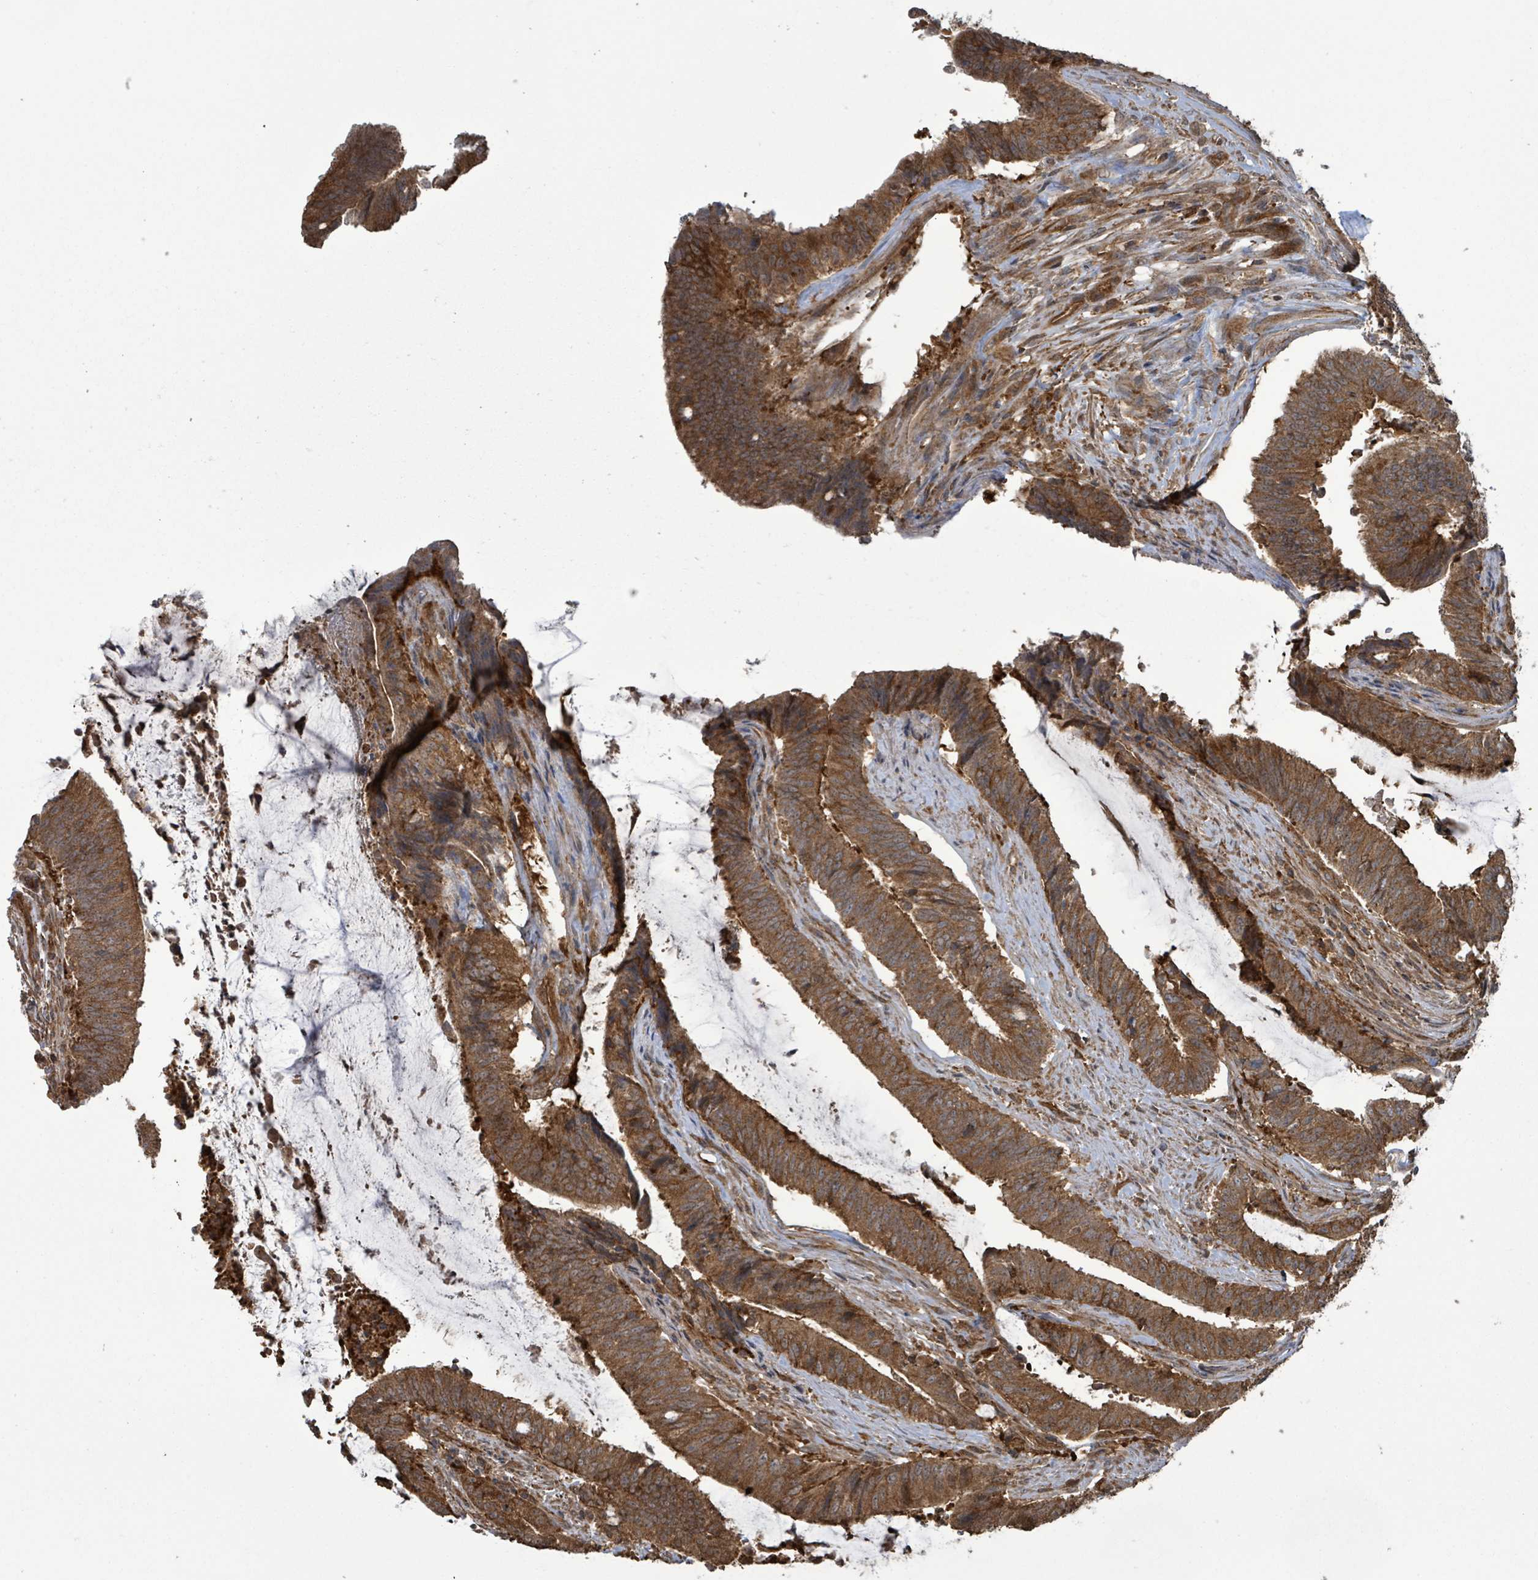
{"staining": {"intensity": "strong", "quantity": ">75%", "location": "cytoplasmic/membranous"}, "tissue": "colorectal cancer", "cell_type": "Tumor cells", "image_type": "cancer", "snomed": [{"axis": "morphology", "description": "Adenocarcinoma, NOS"}, {"axis": "topography", "description": "Colon"}], "caption": "Strong cytoplasmic/membranous staining is identified in approximately >75% of tumor cells in colorectal cancer.", "gene": "KLC1", "patient": {"sex": "female", "age": 43}}